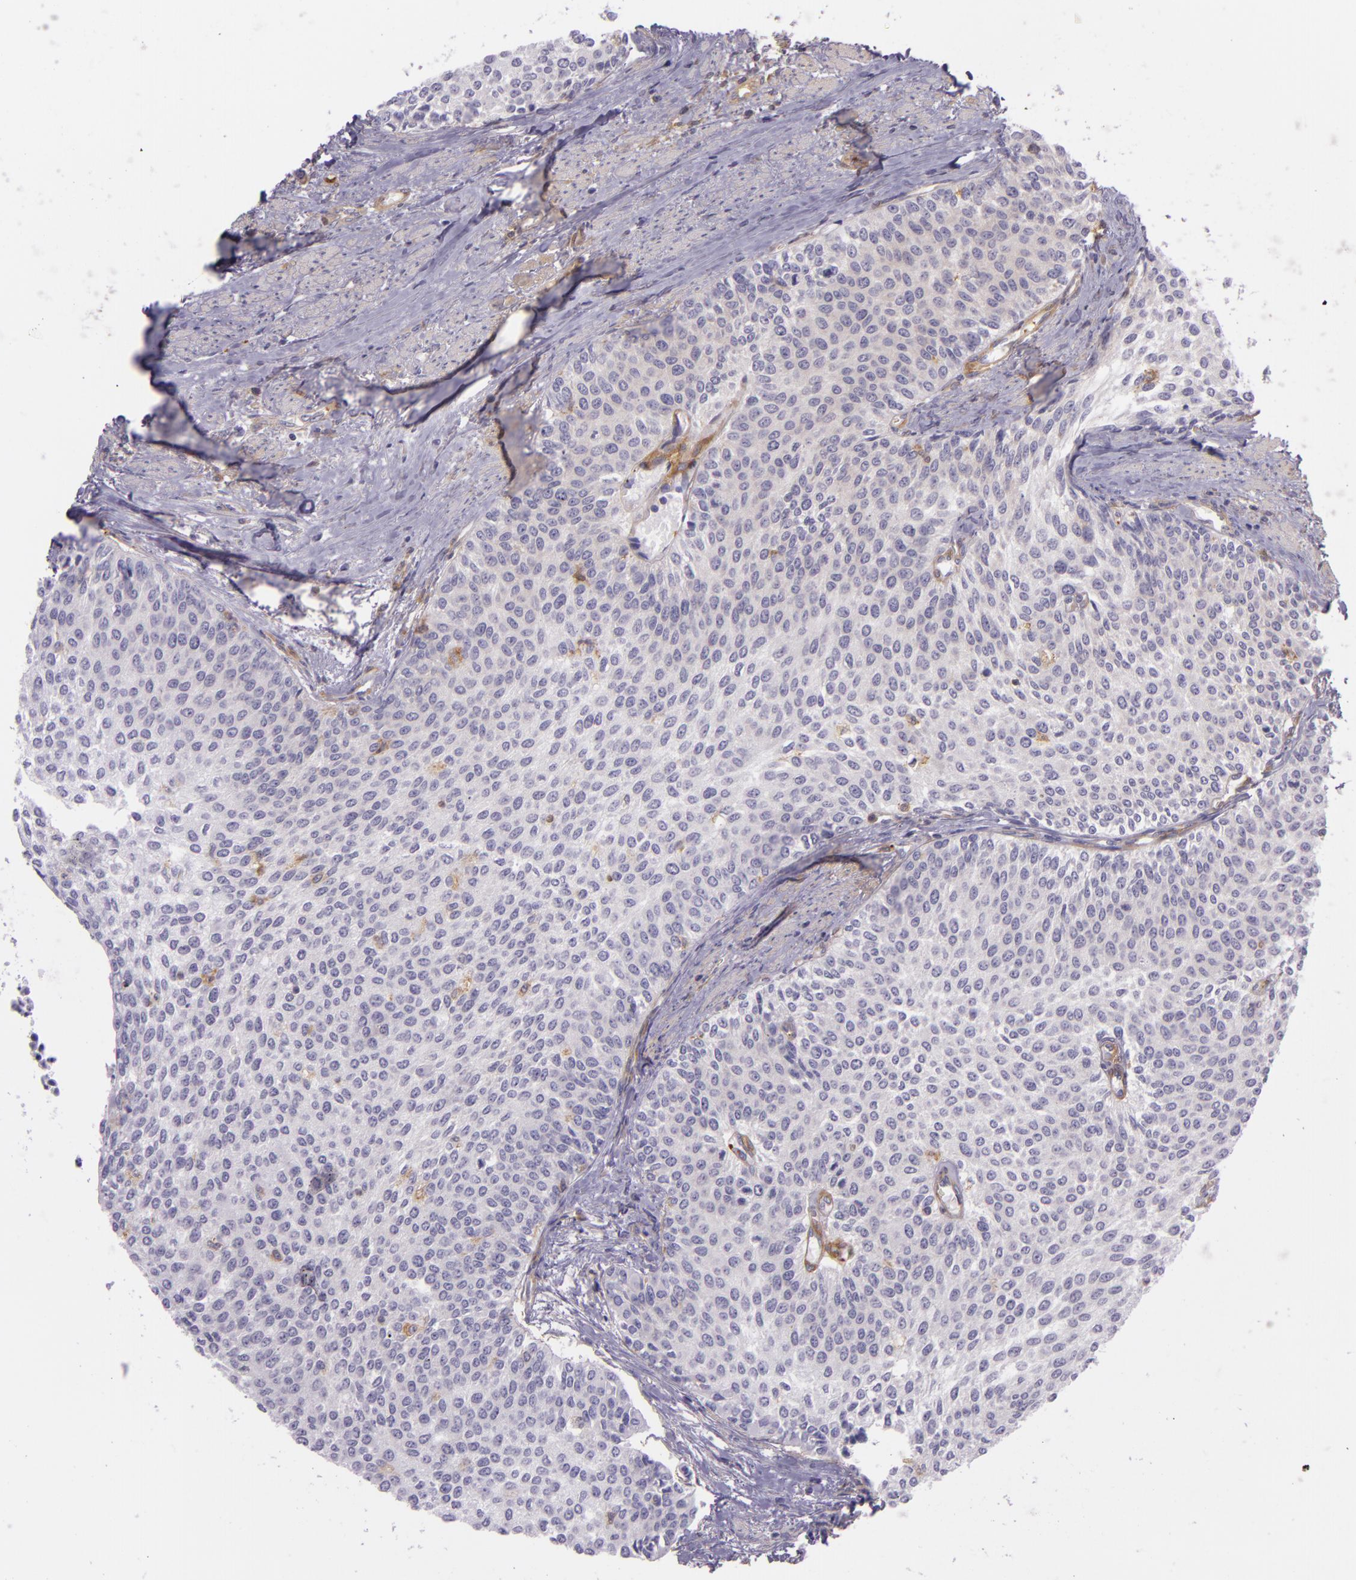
{"staining": {"intensity": "weak", "quantity": "<25%", "location": "cytoplasmic/membranous"}, "tissue": "urothelial cancer", "cell_type": "Tumor cells", "image_type": "cancer", "snomed": [{"axis": "morphology", "description": "Urothelial carcinoma, Low grade"}, {"axis": "topography", "description": "Urinary bladder"}], "caption": "Immunohistochemical staining of urothelial cancer reveals no significant staining in tumor cells.", "gene": "TLN1", "patient": {"sex": "female", "age": 73}}